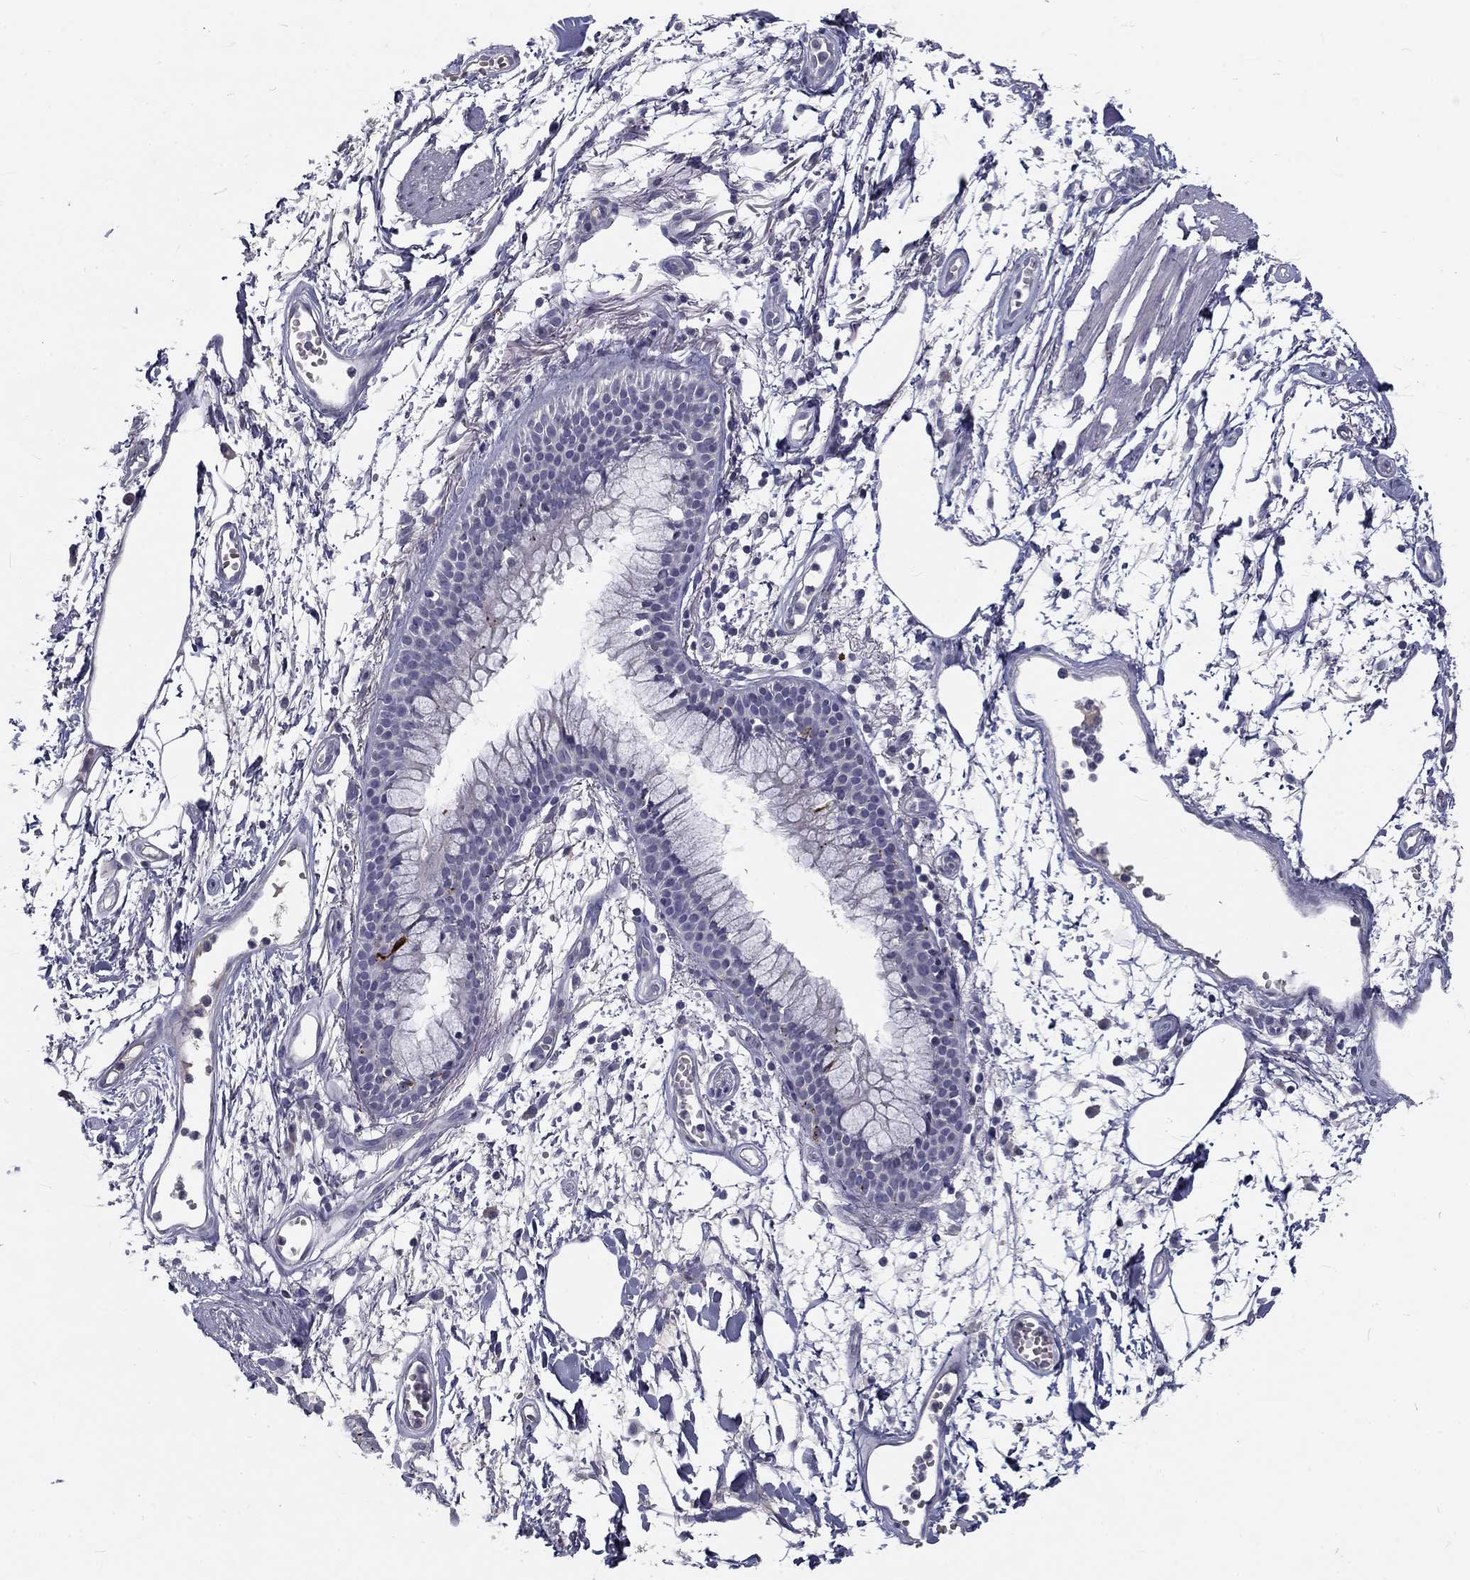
{"staining": {"intensity": "negative", "quantity": "none", "location": "none"}, "tissue": "soft tissue", "cell_type": "Fibroblasts", "image_type": "normal", "snomed": [{"axis": "morphology", "description": "Normal tissue, NOS"}, {"axis": "morphology", "description": "Squamous cell carcinoma, NOS"}, {"axis": "topography", "description": "Cartilage tissue"}, {"axis": "topography", "description": "Lung"}], "caption": "Immunohistochemical staining of unremarkable human soft tissue demonstrates no significant positivity in fibroblasts. Brightfield microscopy of immunohistochemistry (IHC) stained with DAB (brown) and hematoxylin (blue), captured at high magnification.", "gene": "NOS1", "patient": {"sex": "male", "age": 66}}